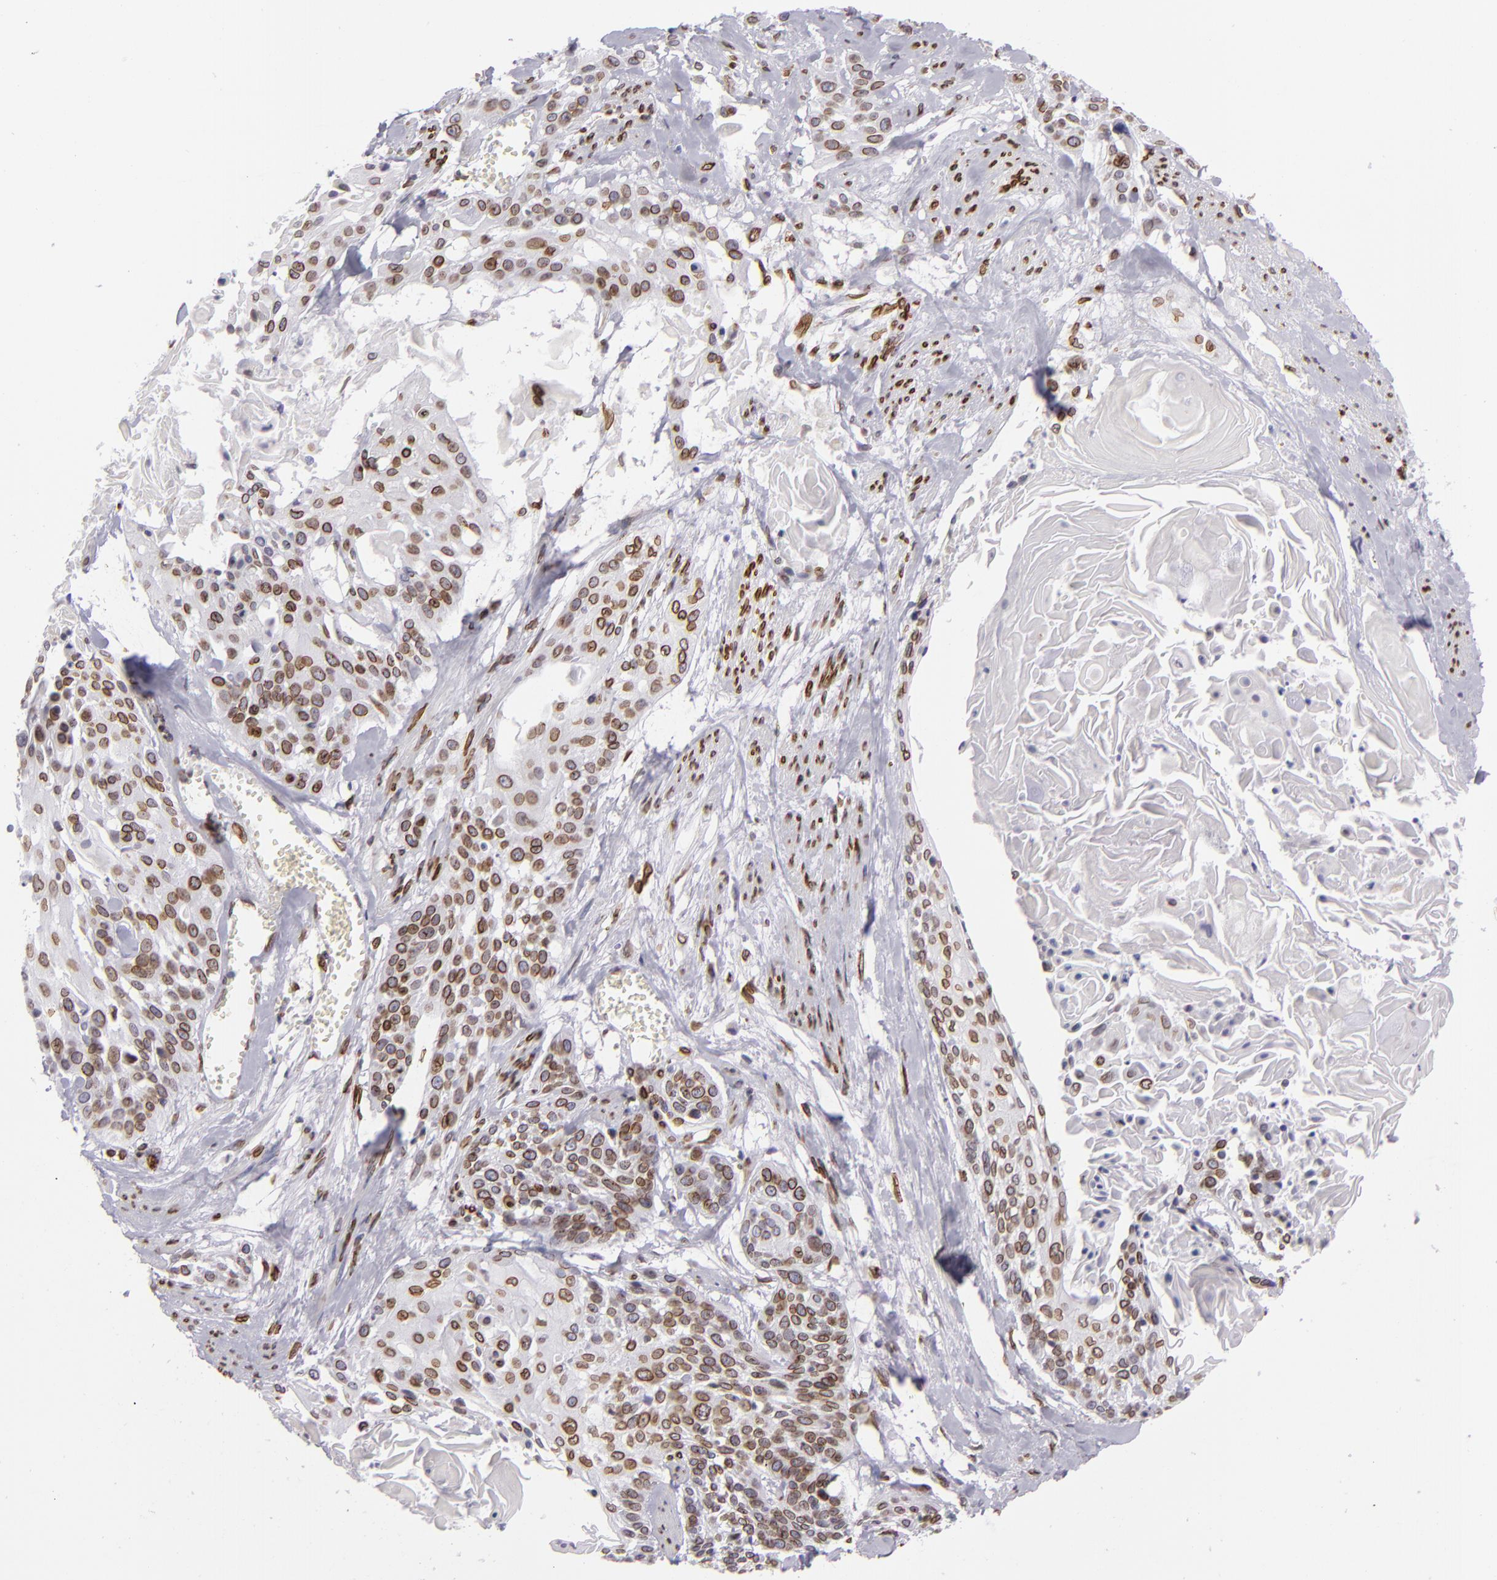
{"staining": {"intensity": "strong", "quantity": "25%-75%", "location": "nuclear"}, "tissue": "cervical cancer", "cell_type": "Tumor cells", "image_type": "cancer", "snomed": [{"axis": "morphology", "description": "Squamous cell carcinoma, NOS"}, {"axis": "topography", "description": "Cervix"}], "caption": "Brown immunohistochemical staining in human cervical cancer demonstrates strong nuclear staining in approximately 25%-75% of tumor cells.", "gene": "EMD", "patient": {"sex": "female", "age": 57}}